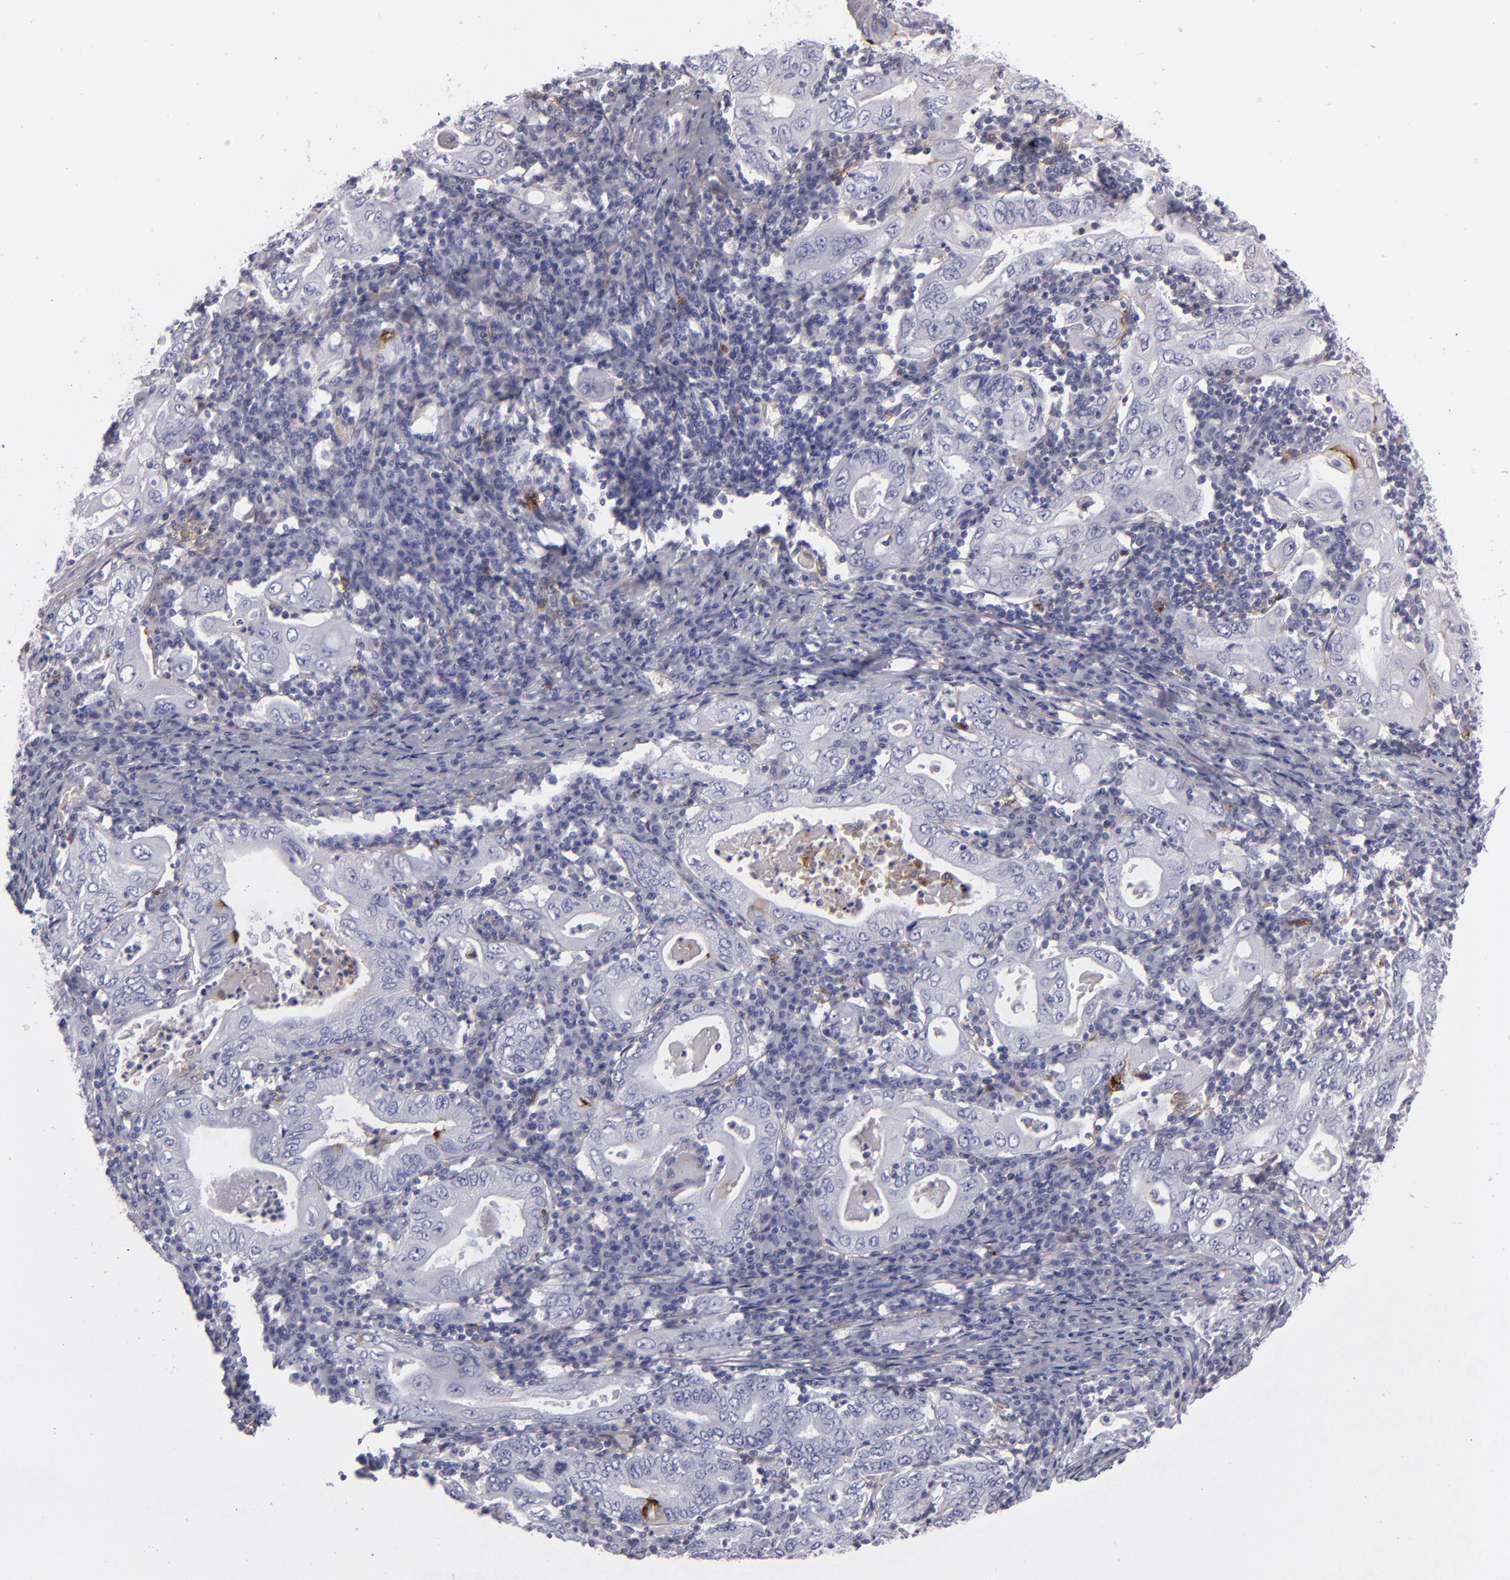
{"staining": {"intensity": "negative", "quantity": "none", "location": "none"}, "tissue": "stomach cancer", "cell_type": "Tumor cells", "image_type": "cancer", "snomed": [{"axis": "morphology", "description": "Normal tissue, NOS"}, {"axis": "morphology", "description": "Adenocarcinoma, NOS"}, {"axis": "topography", "description": "Esophagus"}, {"axis": "topography", "description": "Stomach, upper"}, {"axis": "topography", "description": "Peripheral nerve tissue"}], "caption": "A micrograph of human stomach adenocarcinoma is negative for staining in tumor cells.", "gene": "ANPEP", "patient": {"sex": "male", "age": 62}}